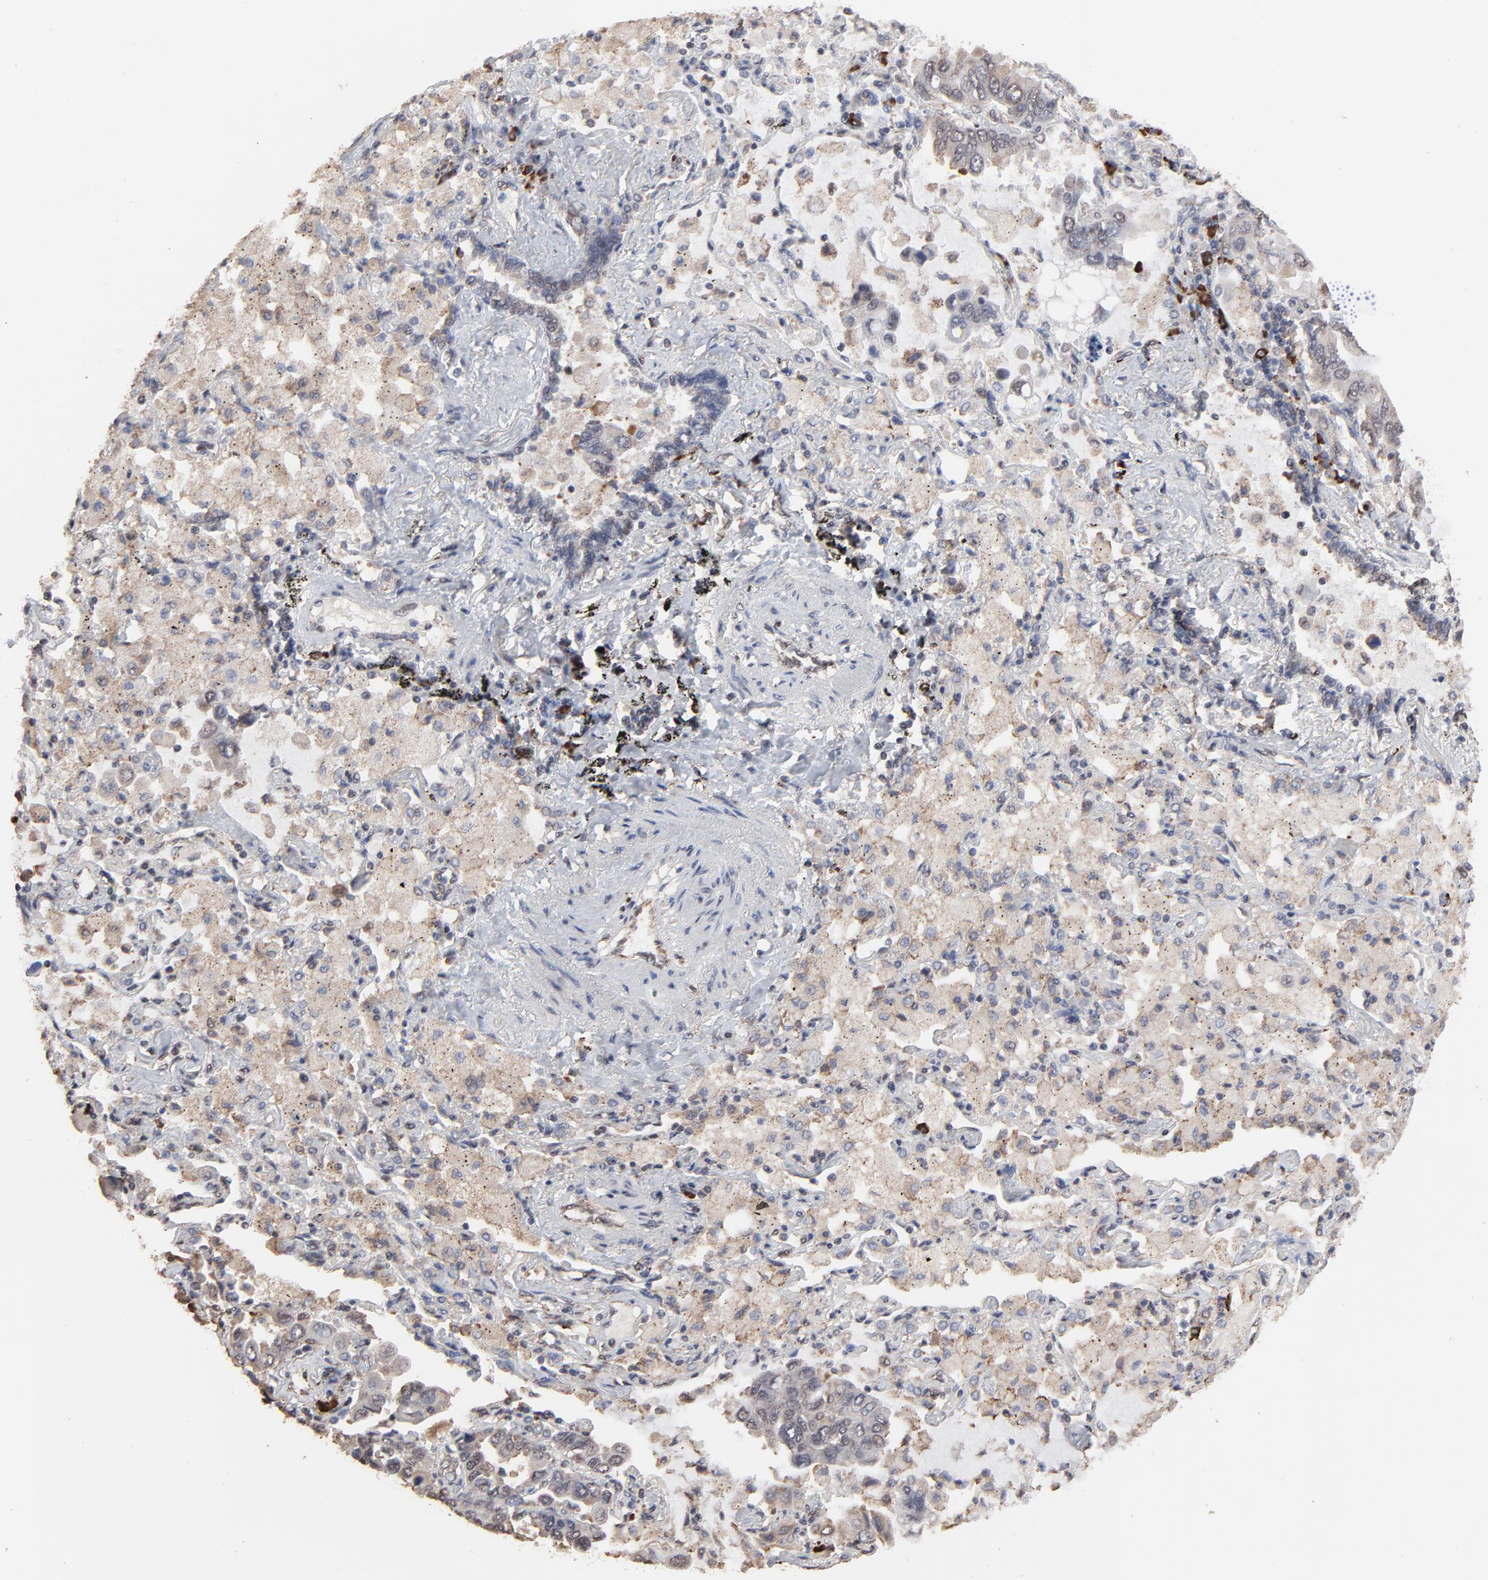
{"staining": {"intensity": "weak", "quantity": "25%-75%", "location": "cytoplasmic/membranous"}, "tissue": "lung cancer", "cell_type": "Tumor cells", "image_type": "cancer", "snomed": [{"axis": "morphology", "description": "Adenocarcinoma, NOS"}, {"axis": "topography", "description": "Lung"}], "caption": "Weak cytoplasmic/membranous positivity for a protein is appreciated in approximately 25%-75% of tumor cells of lung cancer using IHC.", "gene": "CHM", "patient": {"sex": "male", "age": 64}}